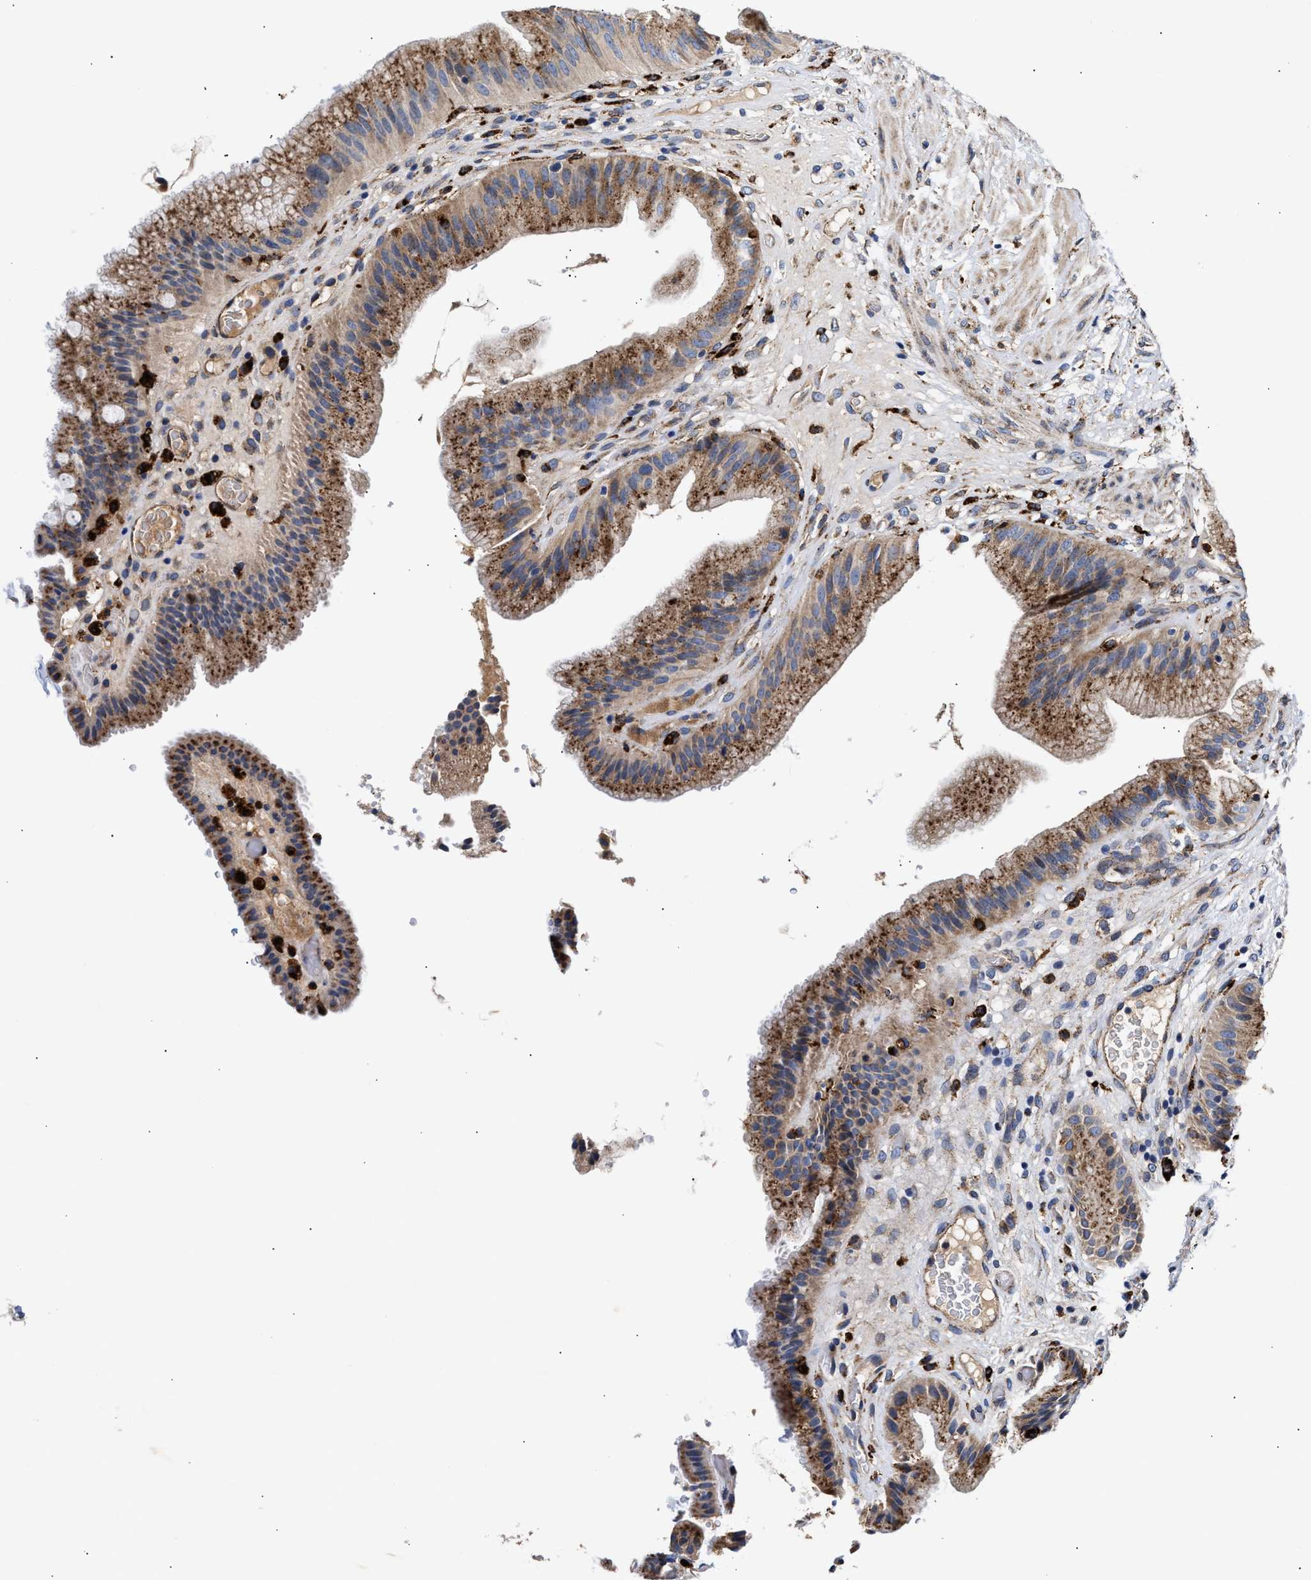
{"staining": {"intensity": "moderate", "quantity": ">75%", "location": "cytoplasmic/membranous"}, "tissue": "gallbladder", "cell_type": "Glandular cells", "image_type": "normal", "snomed": [{"axis": "morphology", "description": "Normal tissue, NOS"}, {"axis": "topography", "description": "Gallbladder"}], "caption": "Gallbladder stained for a protein (brown) shows moderate cytoplasmic/membranous positive expression in approximately >75% of glandular cells.", "gene": "CCDC146", "patient": {"sex": "male", "age": 49}}